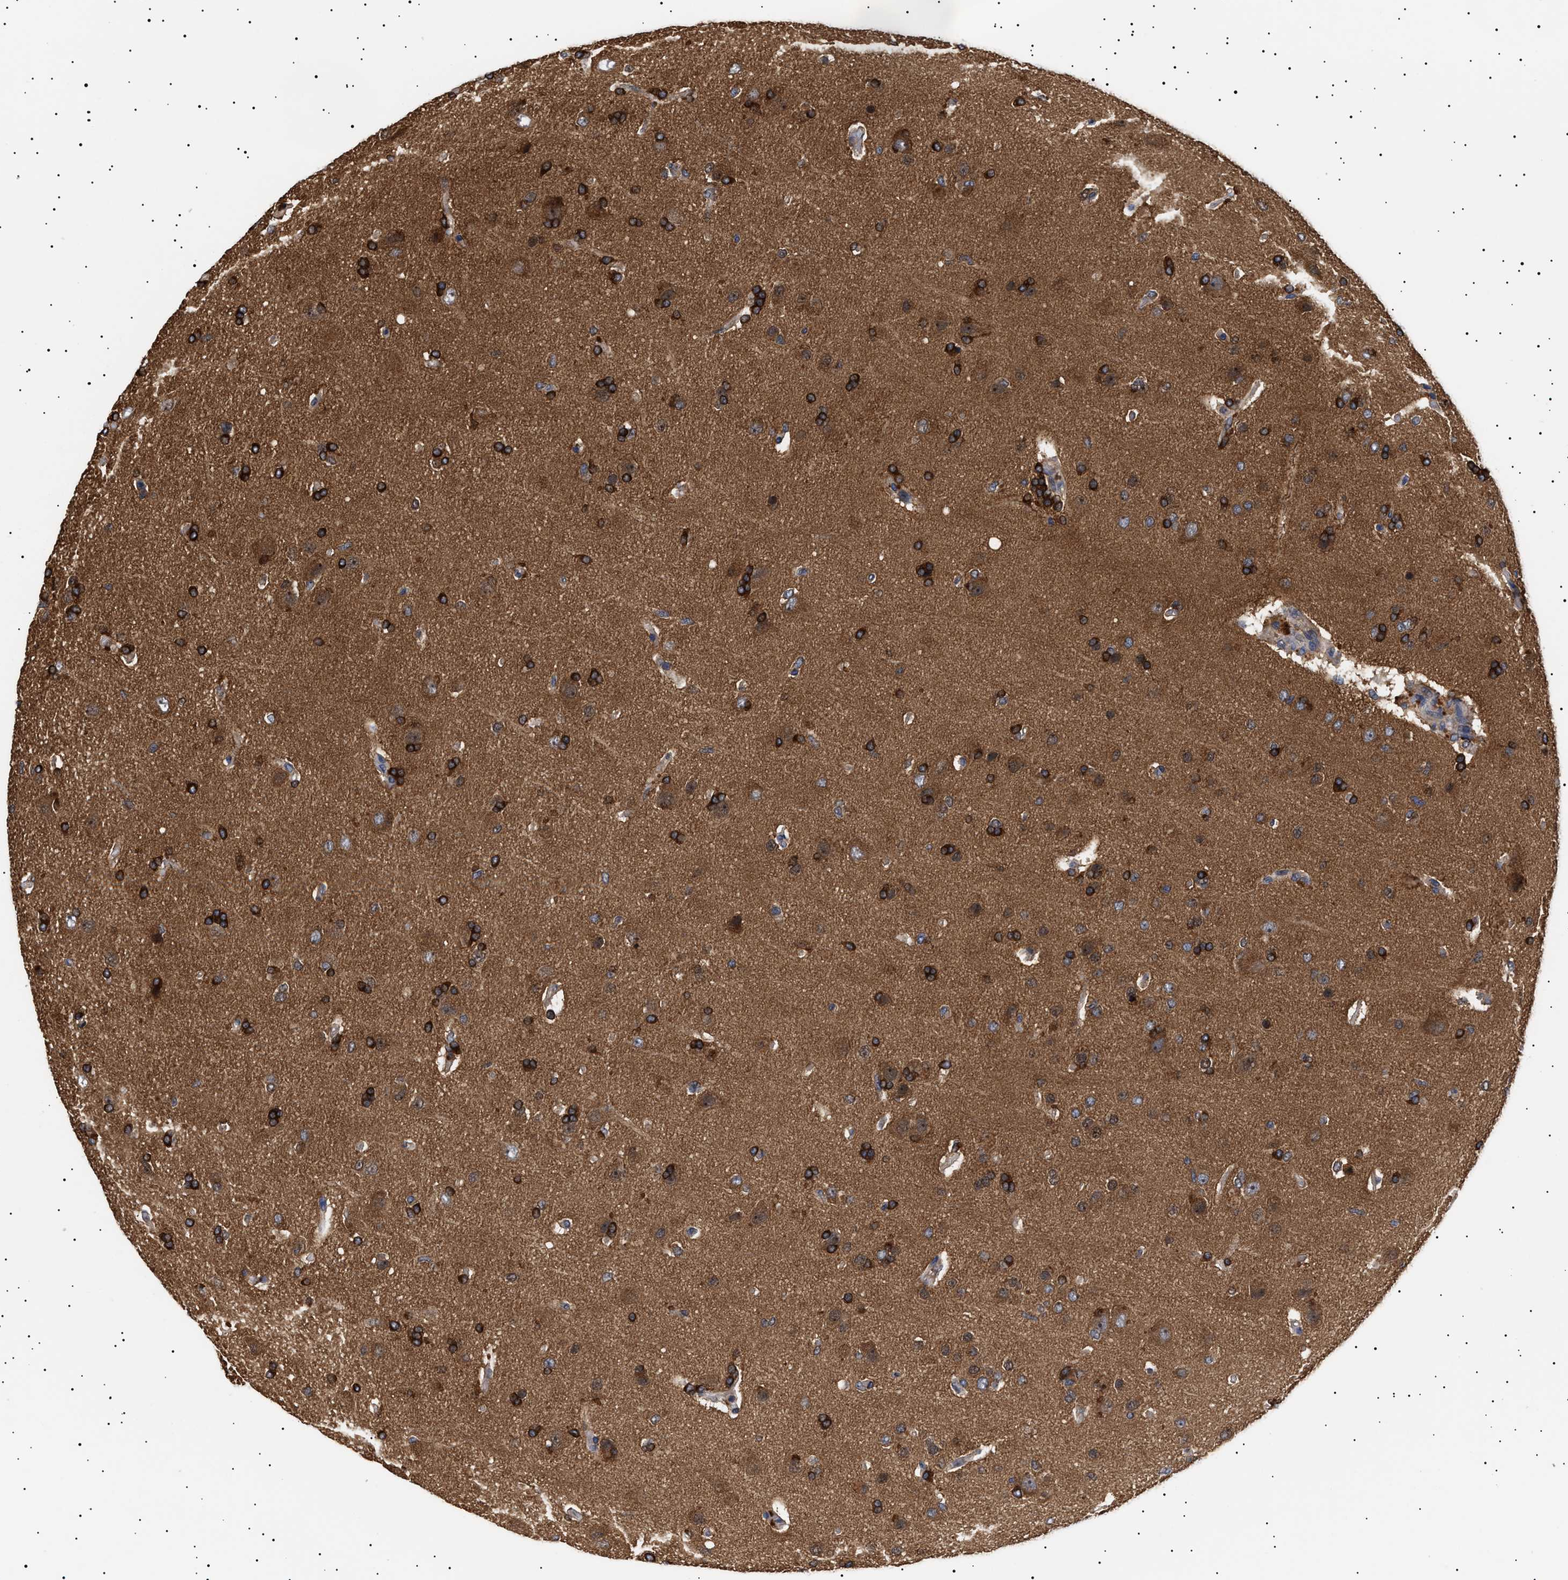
{"staining": {"intensity": "strong", "quantity": ">75%", "location": "cytoplasmic/membranous"}, "tissue": "glioma", "cell_type": "Tumor cells", "image_type": "cancer", "snomed": [{"axis": "morphology", "description": "Glioma, malignant, High grade"}, {"axis": "topography", "description": "Brain"}], "caption": "A high amount of strong cytoplasmic/membranous expression is seen in about >75% of tumor cells in malignant glioma (high-grade) tissue.", "gene": "KRBA1", "patient": {"sex": "male", "age": 72}}